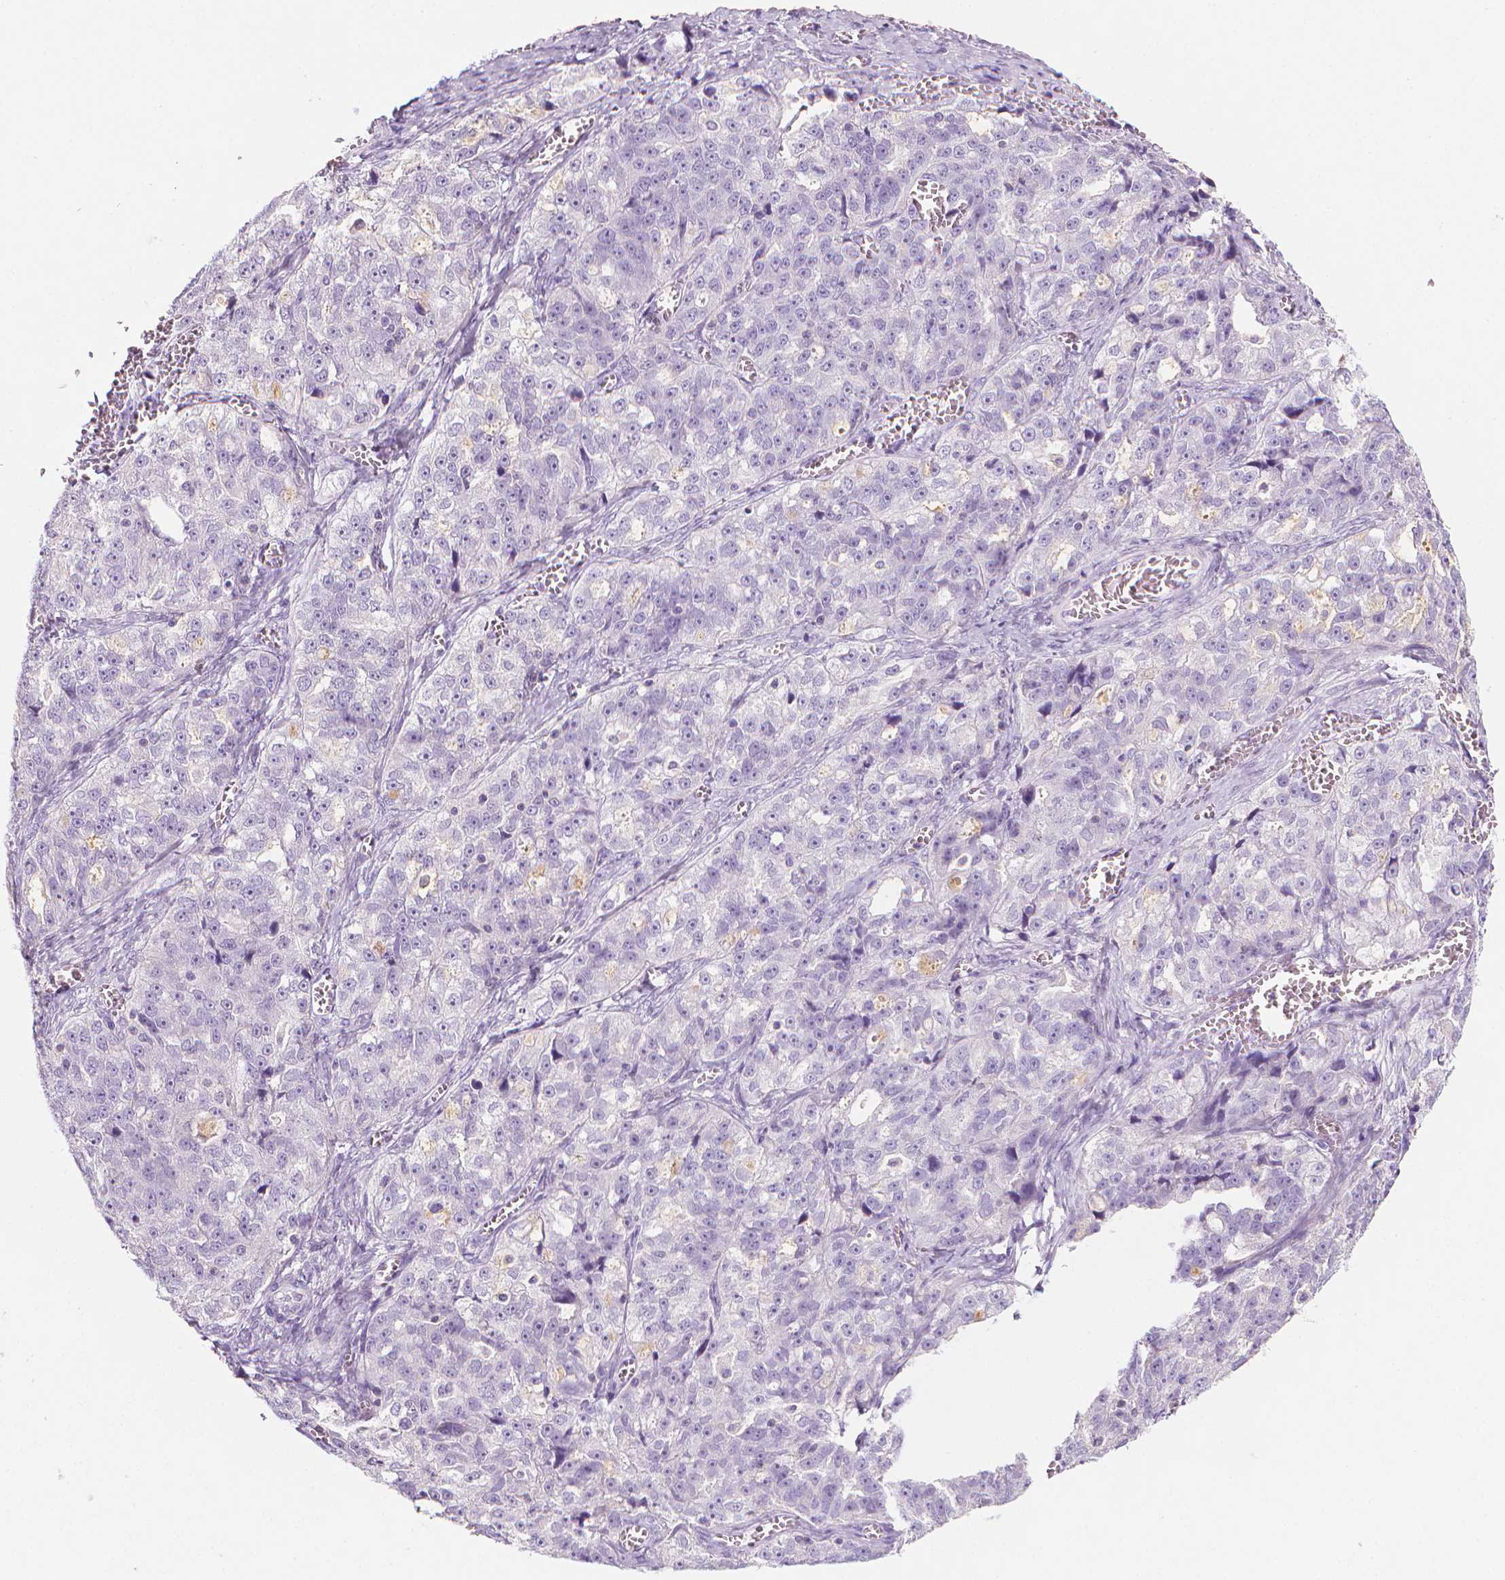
{"staining": {"intensity": "negative", "quantity": "none", "location": "none"}, "tissue": "ovarian cancer", "cell_type": "Tumor cells", "image_type": "cancer", "snomed": [{"axis": "morphology", "description": "Cystadenocarcinoma, serous, NOS"}, {"axis": "topography", "description": "Ovary"}], "caption": "Immunohistochemistry (IHC) histopathology image of human ovarian serous cystadenocarcinoma stained for a protein (brown), which displays no staining in tumor cells.", "gene": "DCAF8L1", "patient": {"sex": "female", "age": 51}}